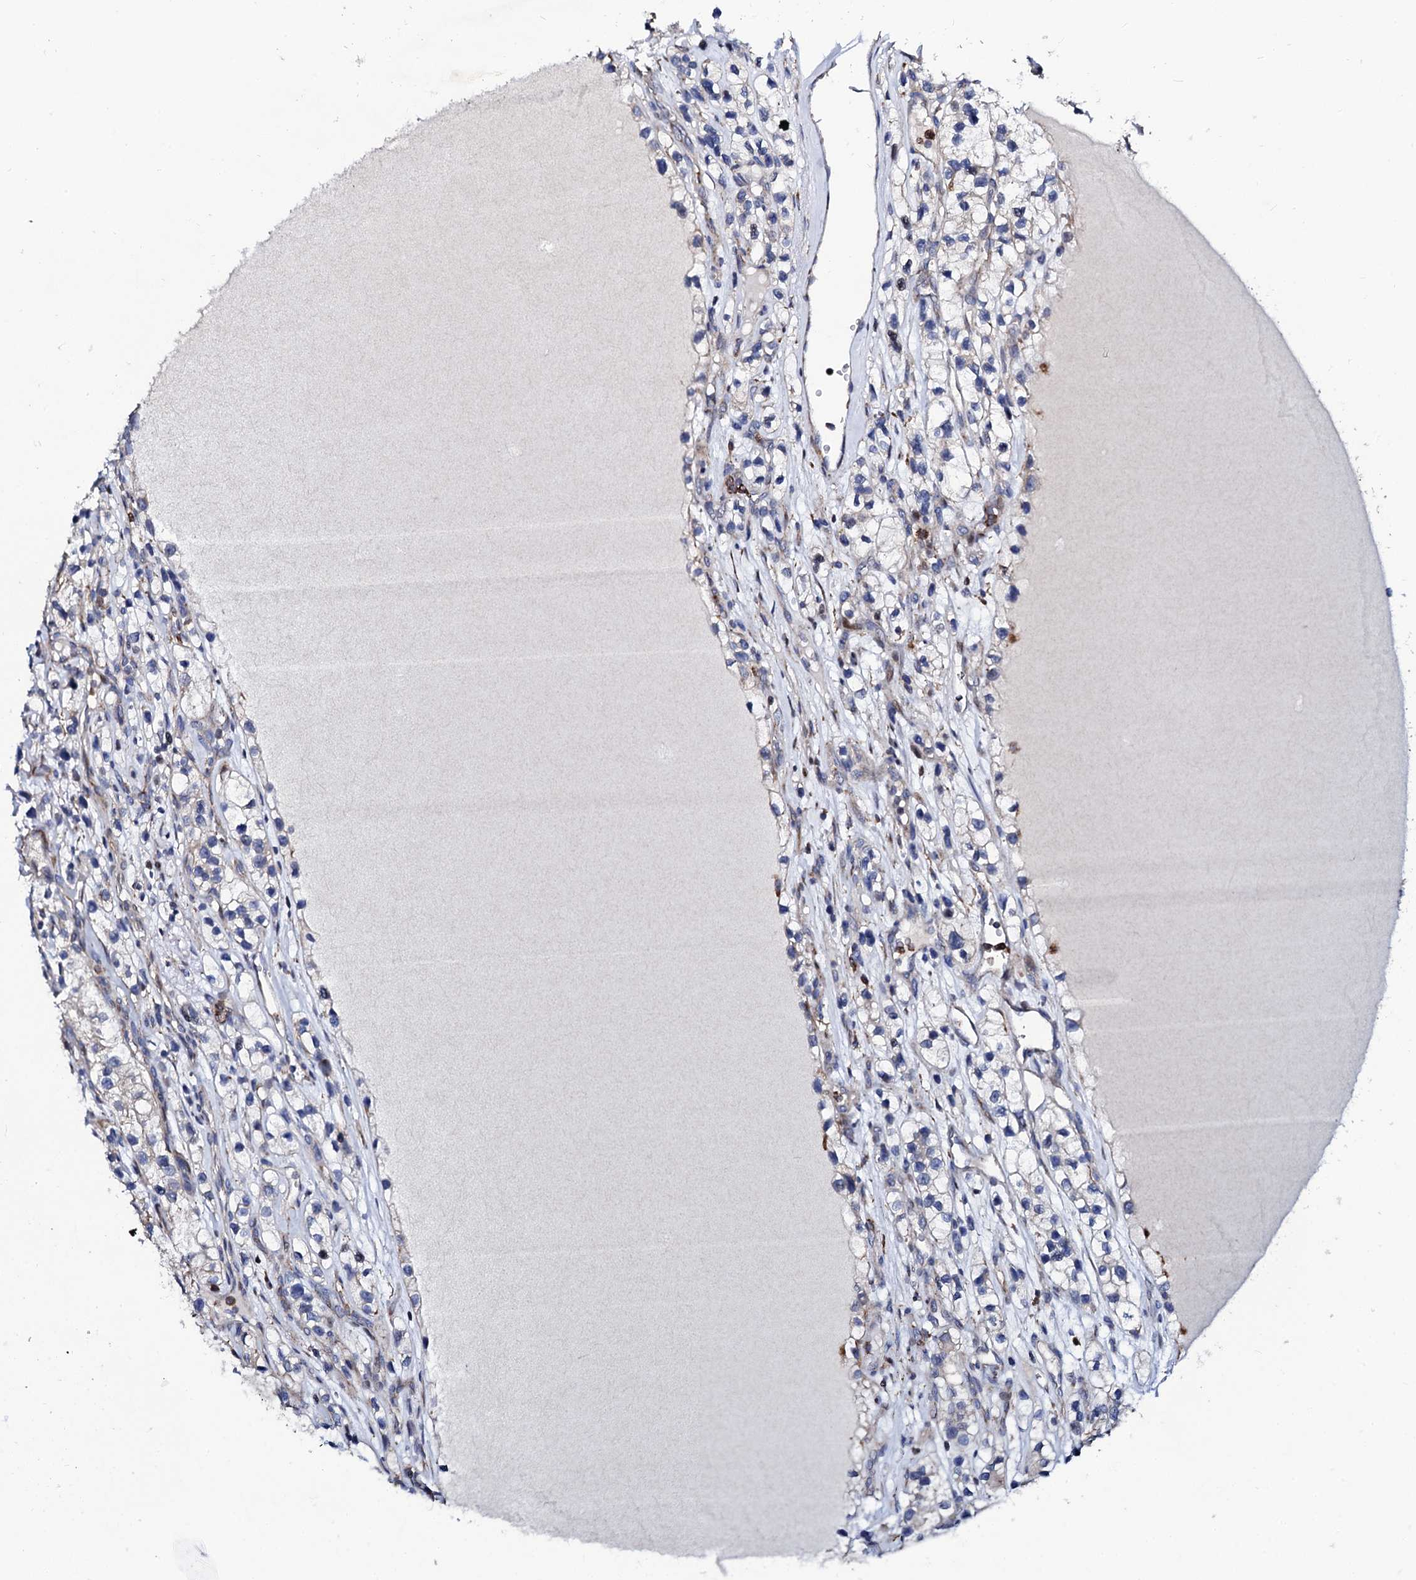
{"staining": {"intensity": "weak", "quantity": "<25%", "location": "cytoplasmic/membranous"}, "tissue": "renal cancer", "cell_type": "Tumor cells", "image_type": "cancer", "snomed": [{"axis": "morphology", "description": "Adenocarcinoma, NOS"}, {"axis": "topography", "description": "Kidney"}], "caption": "DAB immunohistochemical staining of adenocarcinoma (renal) shows no significant staining in tumor cells.", "gene": "TCIRG1", "patient": {"sex": "female", "age": 57}}